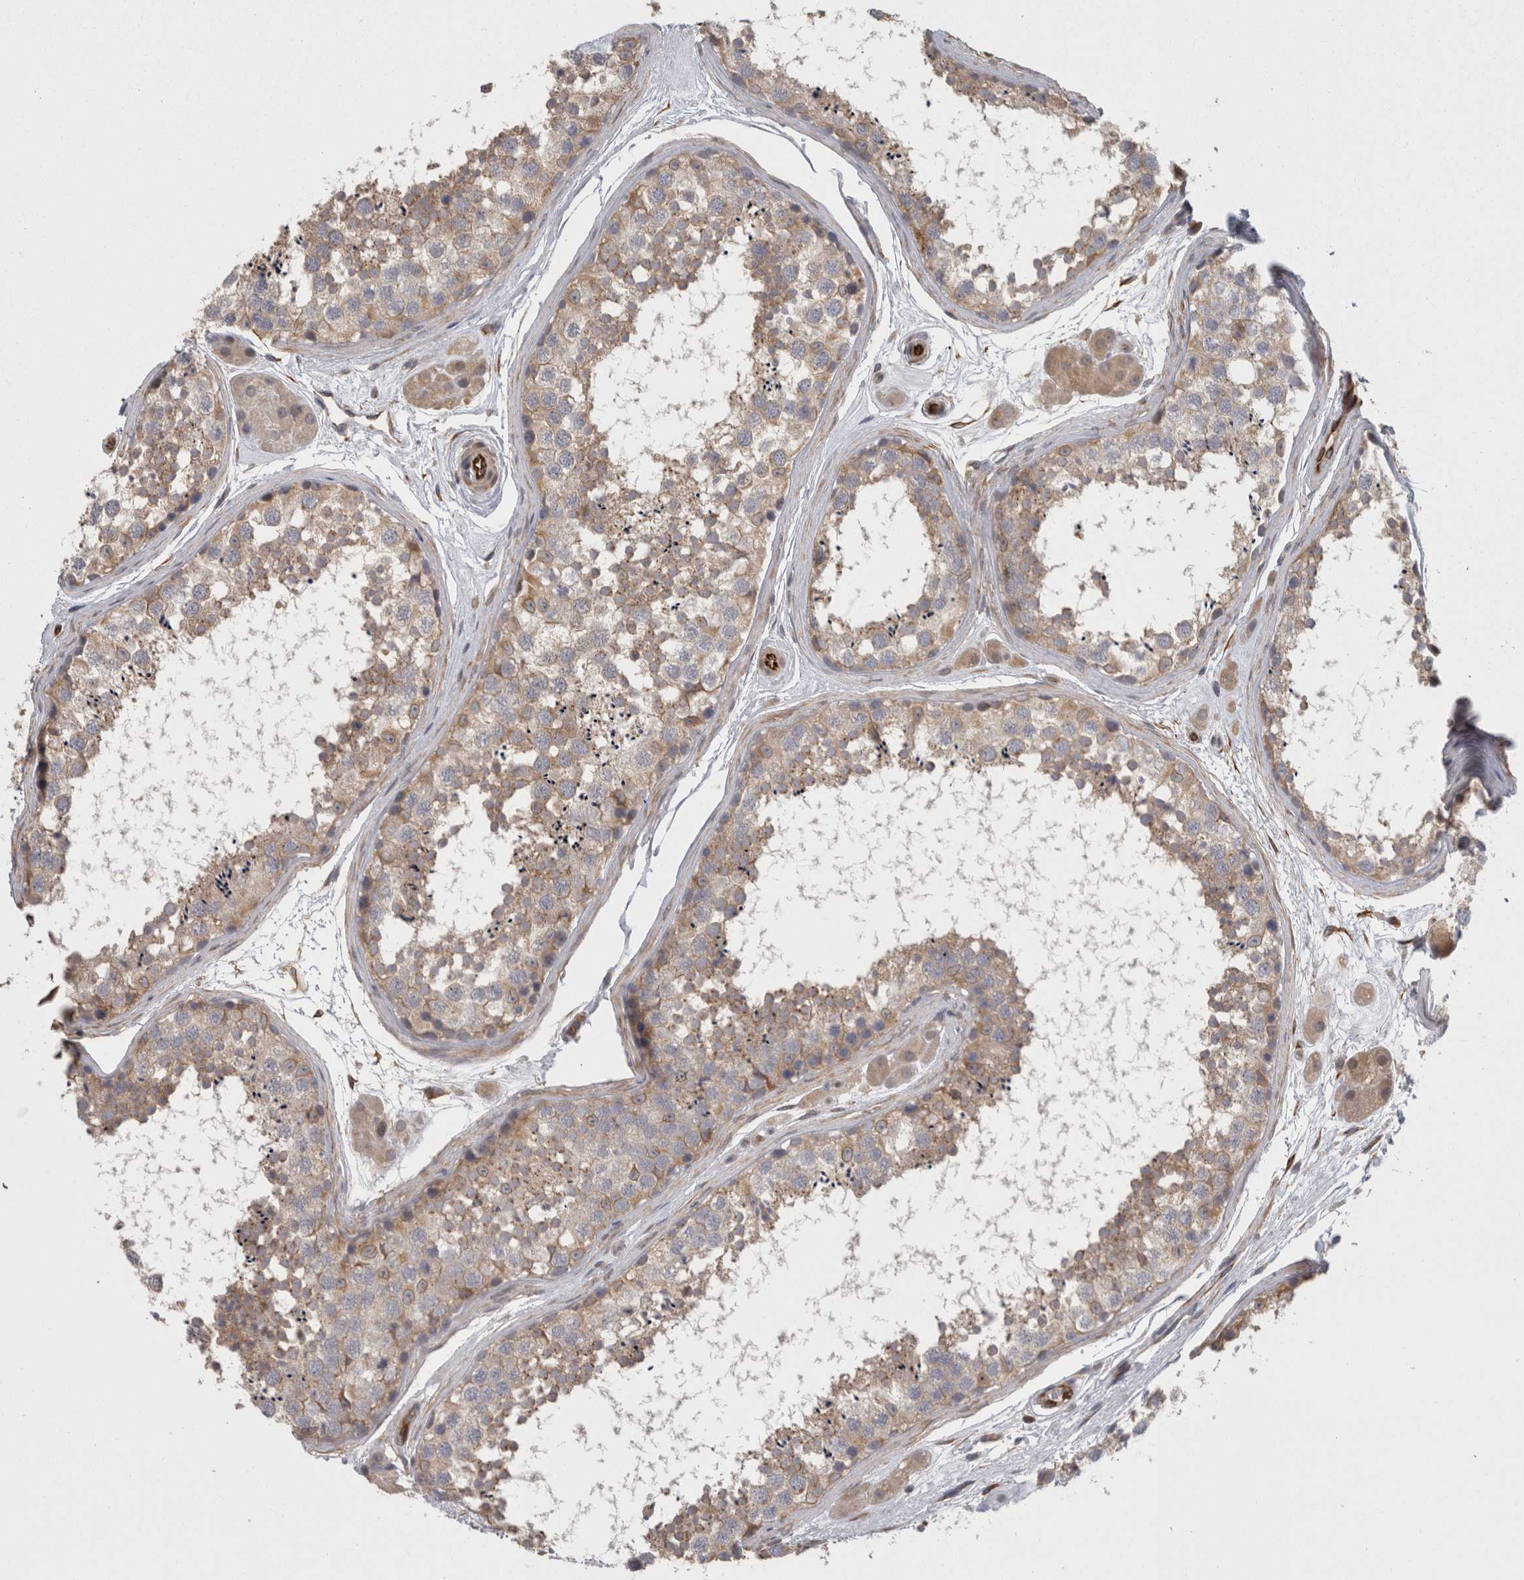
{"staining": {"intensity": "weak", "quantity": ">75%", "location": "cytoplasmic/membranous"}, "tissue": "testis", "cell_type": "Cells in seminiferous ducts", "image_type": "normal", "snomed": [{"axis": "morphology", "description": "Normal tissue, NOS"}, {"axis": "topography", "description": "Testis"}], "caption": "Cells in seminiferous ducts reveal low levels of weak cytoplasmic/membranous staining in approximately >75% of cells in normal testis. (Brightfield microscopy of DAB IHC at high magnification).", "gene": "RMDN1", "patient": {"sex": "male", "age": 56}}